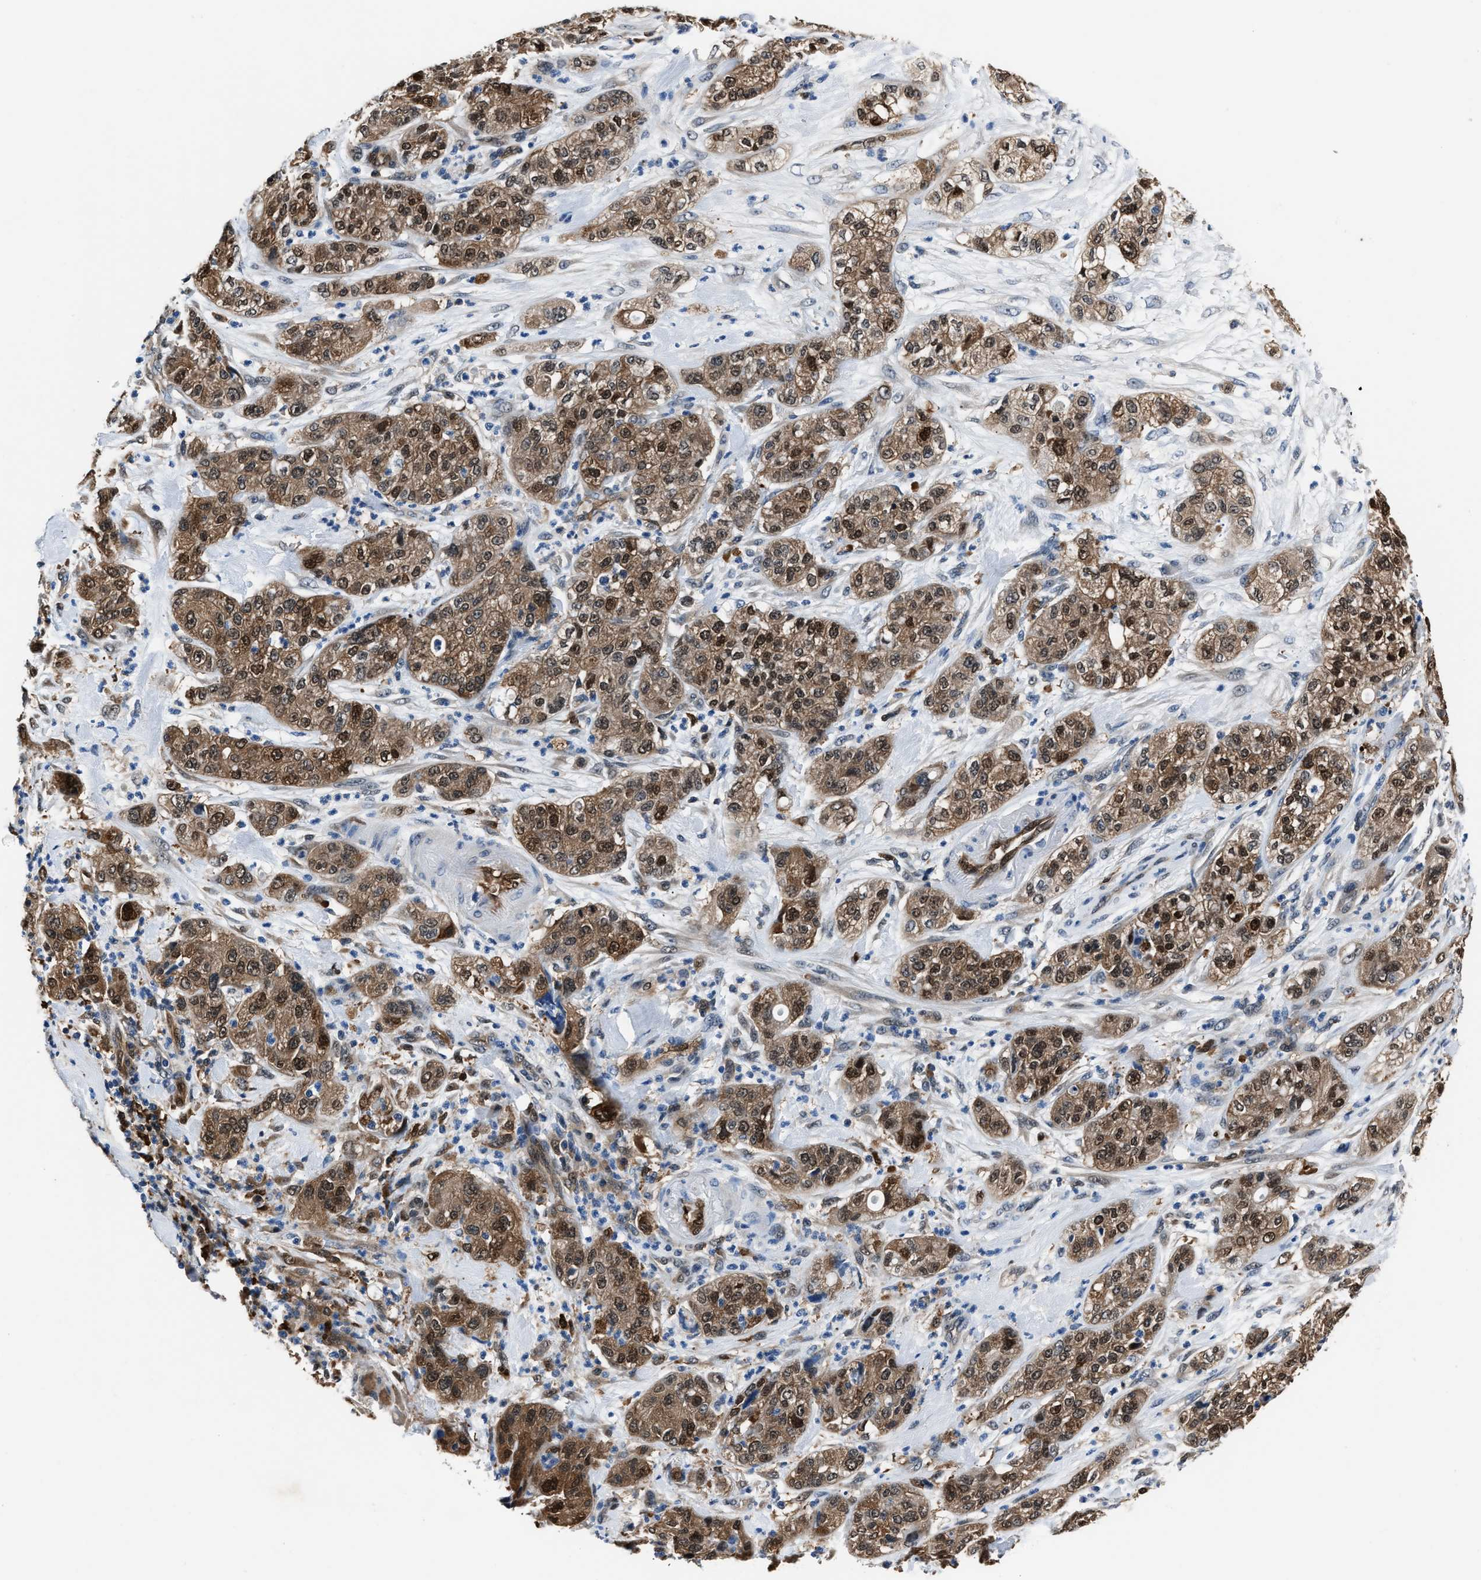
{"staining": {"intensity": "moderate", "quantity": ">75%", "location": "cytoplasmic/membranous,nuclear"}, "tissue": "pancreatic cancer", "cell_type": "Tumor cells", "image_type": "cancer", "snomed": [{"axis": "morphology", "description": "Adenocarcinoma, NOS"}, {"axis": "topography", "description": "Pancreas"}], "caption": "A high-resolution image shows immunohistochemistry (IHC) staining of pancreatic cancer, which shows moderate cytoplasmic/membranous and nuclear positivity in approximately >75% of tumor cells.", "gene": "PPA1", "patient": {"sex": "female", "age": 78}}